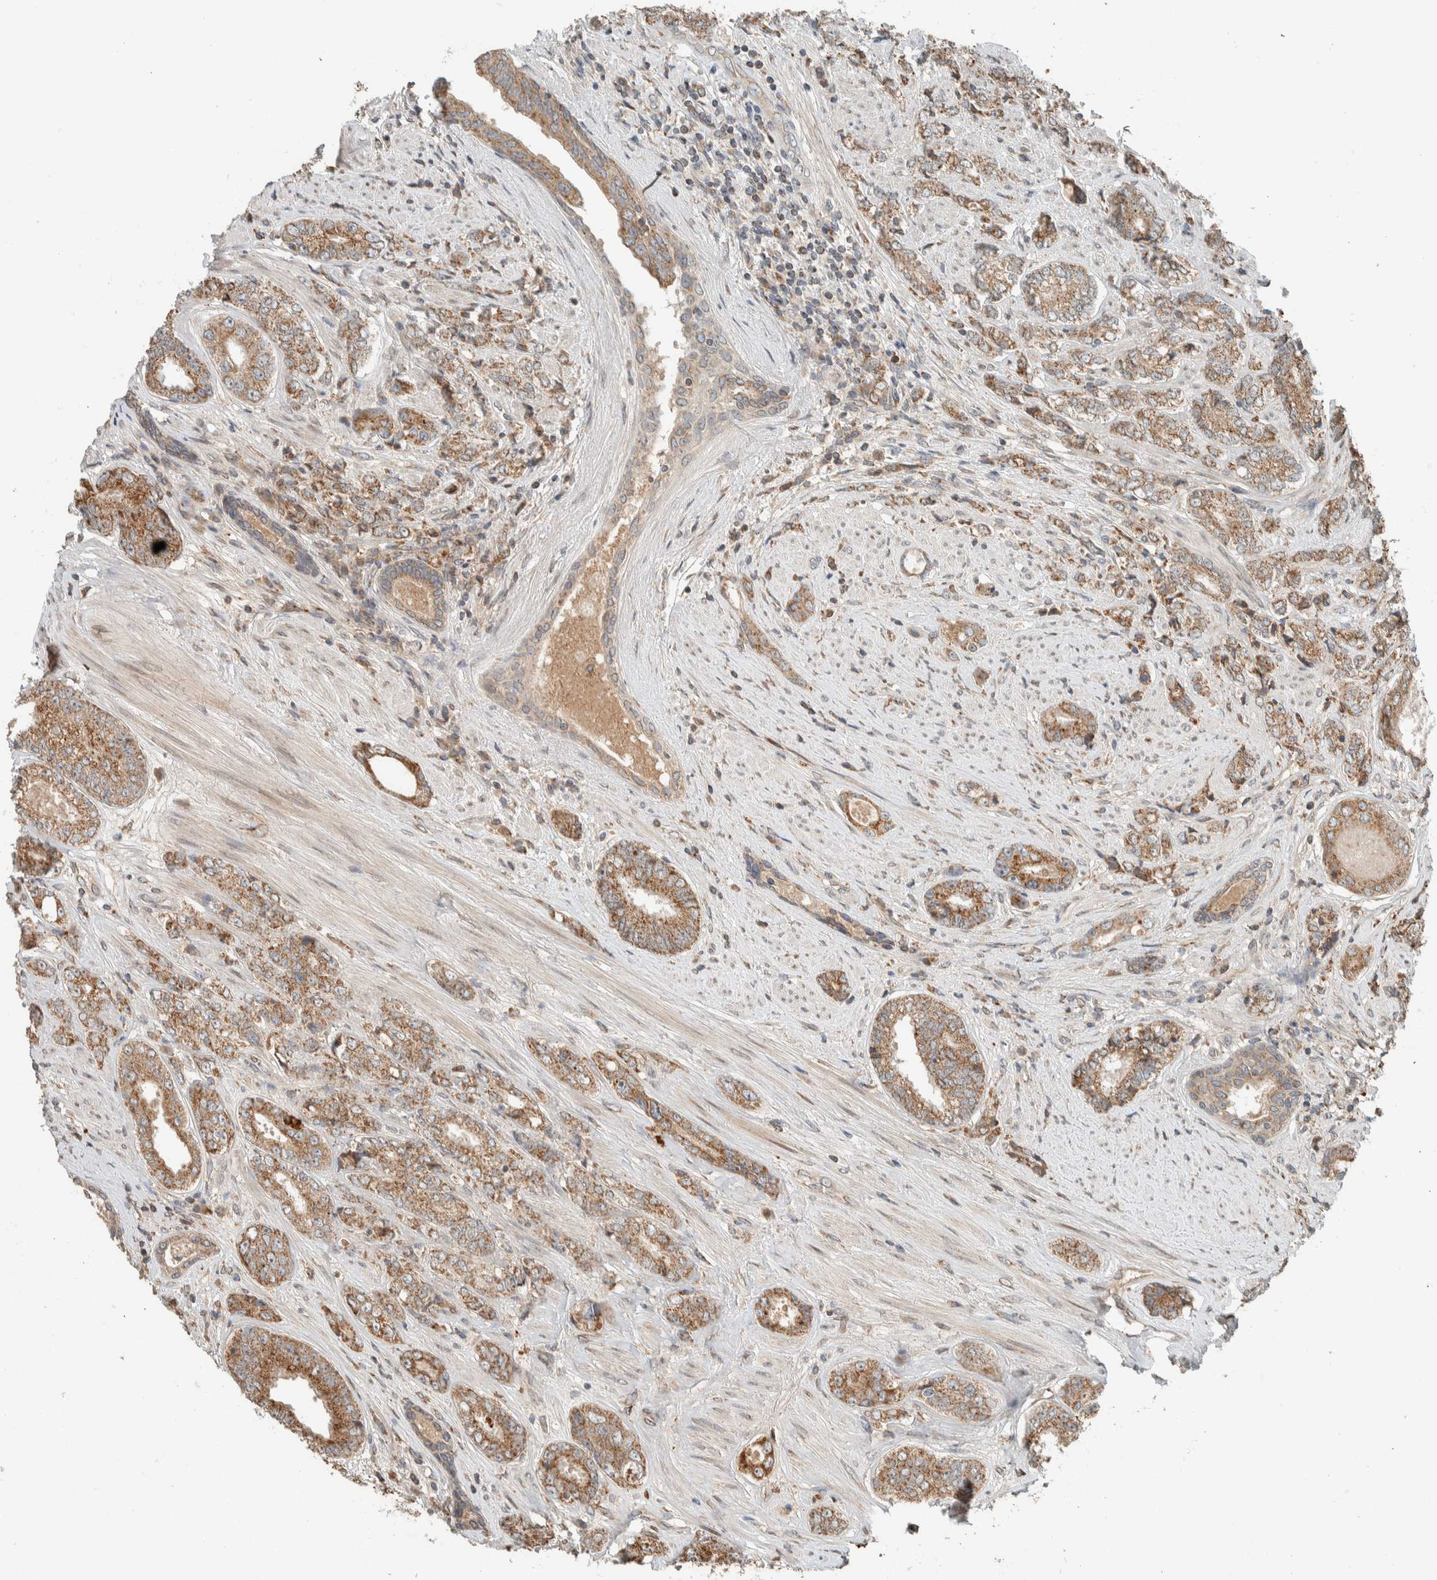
{"staining": {"intensity": "moderate", "quantity": ">75%", "location": "cytoplasmic/membranous"}, "tissue": "prostate cancer", "cell_type": "Tumor cells", "image_type": "cancer", "snomed": [{"axis": "morphology", "description": "Adenocarcinoma, High grade"}, {"axis": "topography", "description": "Prostate"}], "caption": "Prostate cancer stained with DAB IHC displays medium levels of moderate cytoplasmic/membranous staining in about >75% of tumor cells. (brown staining indicates protein expression, while blue staining denotes nuclei).", "gene": "NBR1", "patient": {"sex": "male", "age": 61}}